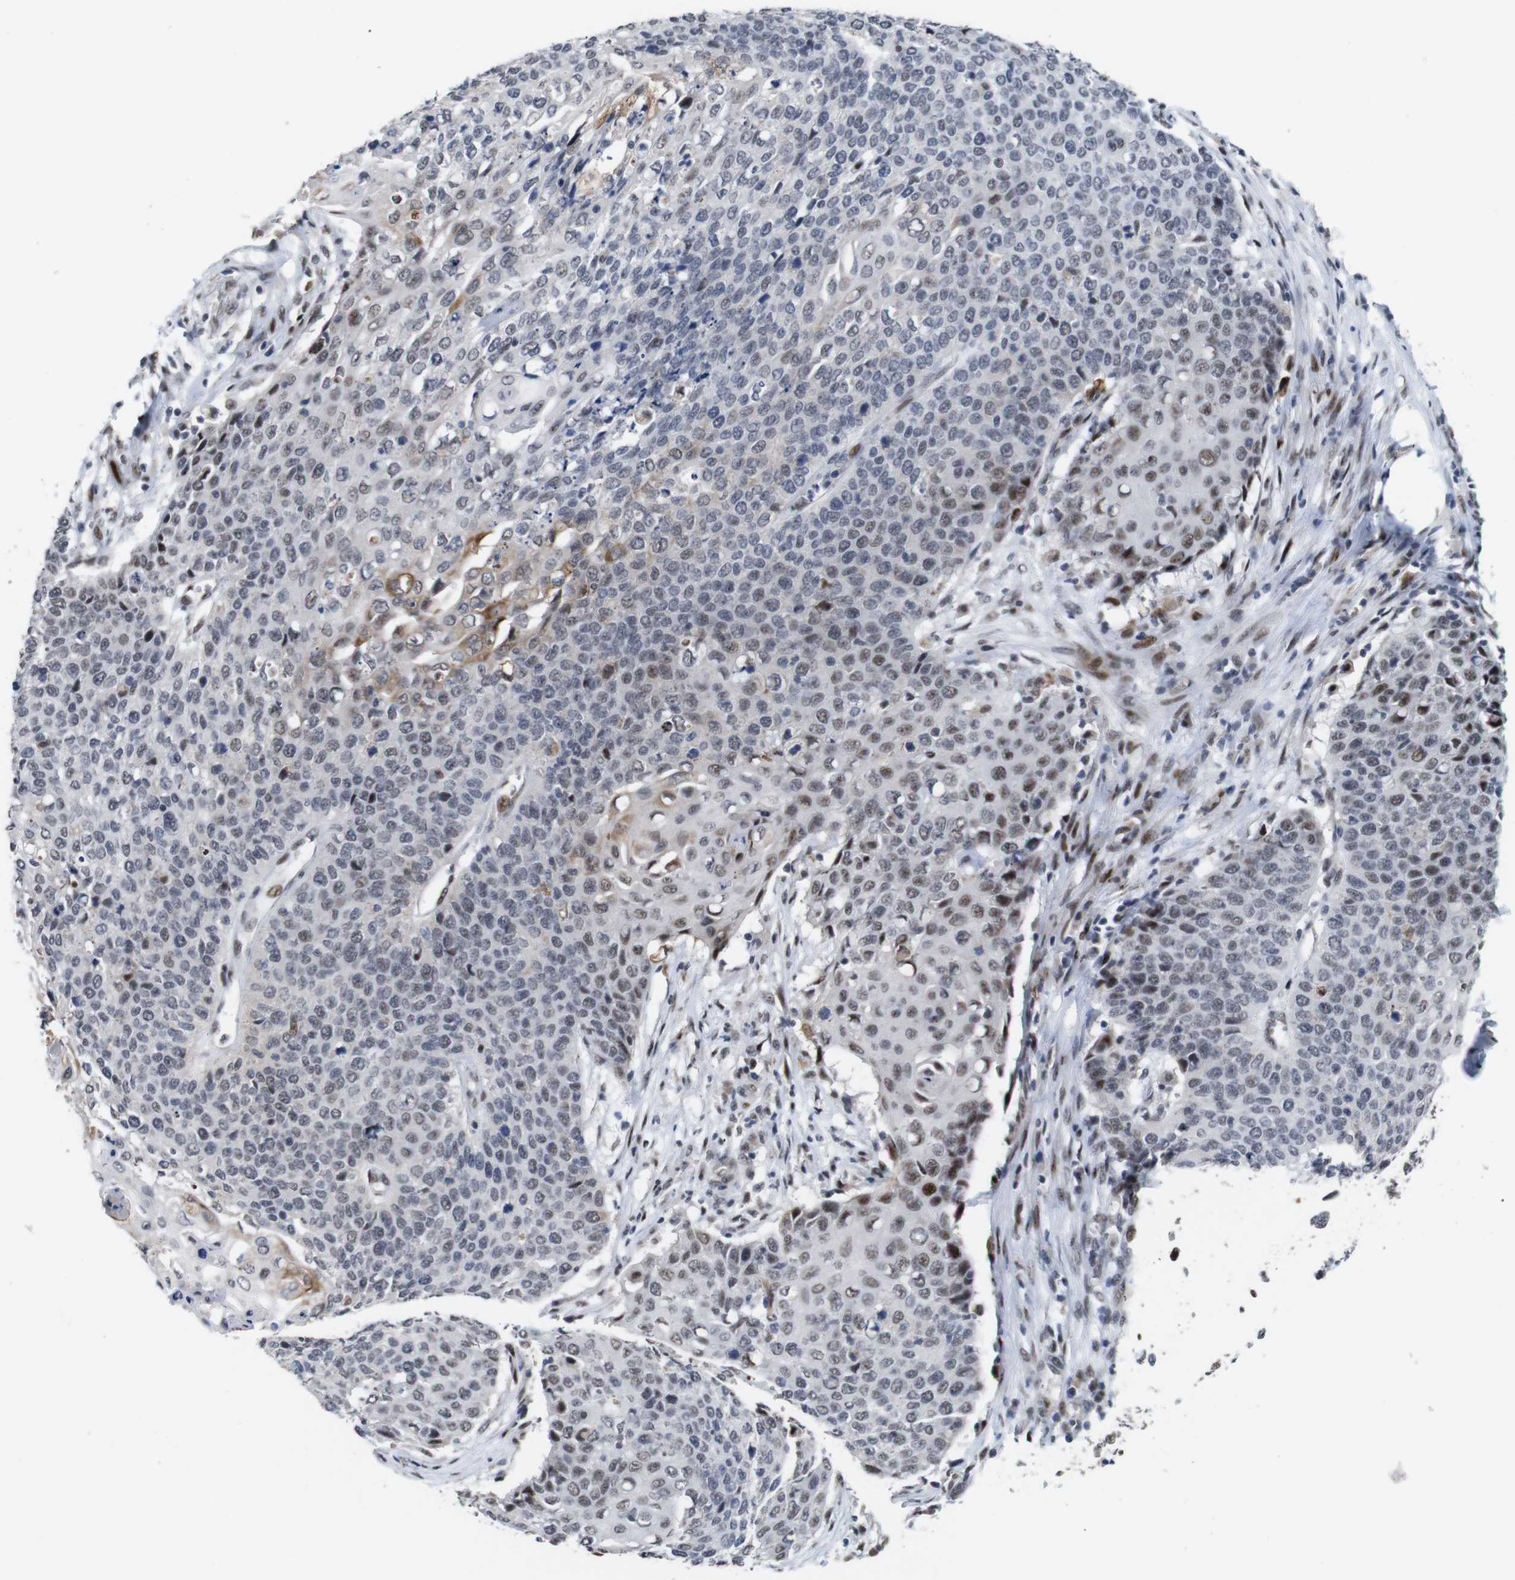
{"staining": {"intensity": "moderate", "quantity": "<25%", "location": "nuclear"}, "tissue": "cervical cancer", "cell_type": "Tumor cells", "image_type": "cancer", "snomed": [{"axis": "morphology", "description": "Squamous cell carcinoma, NOS"}, {"axis": "topography", "description": "Cervix"}], "caption": "This is an image of immunohistochemistry staining of cervical cancer, which shows moderate positivity in the nuclear of tumor cells.", "gene": "EIF4G1", "patient": {"sex": "female", "age": 39}}